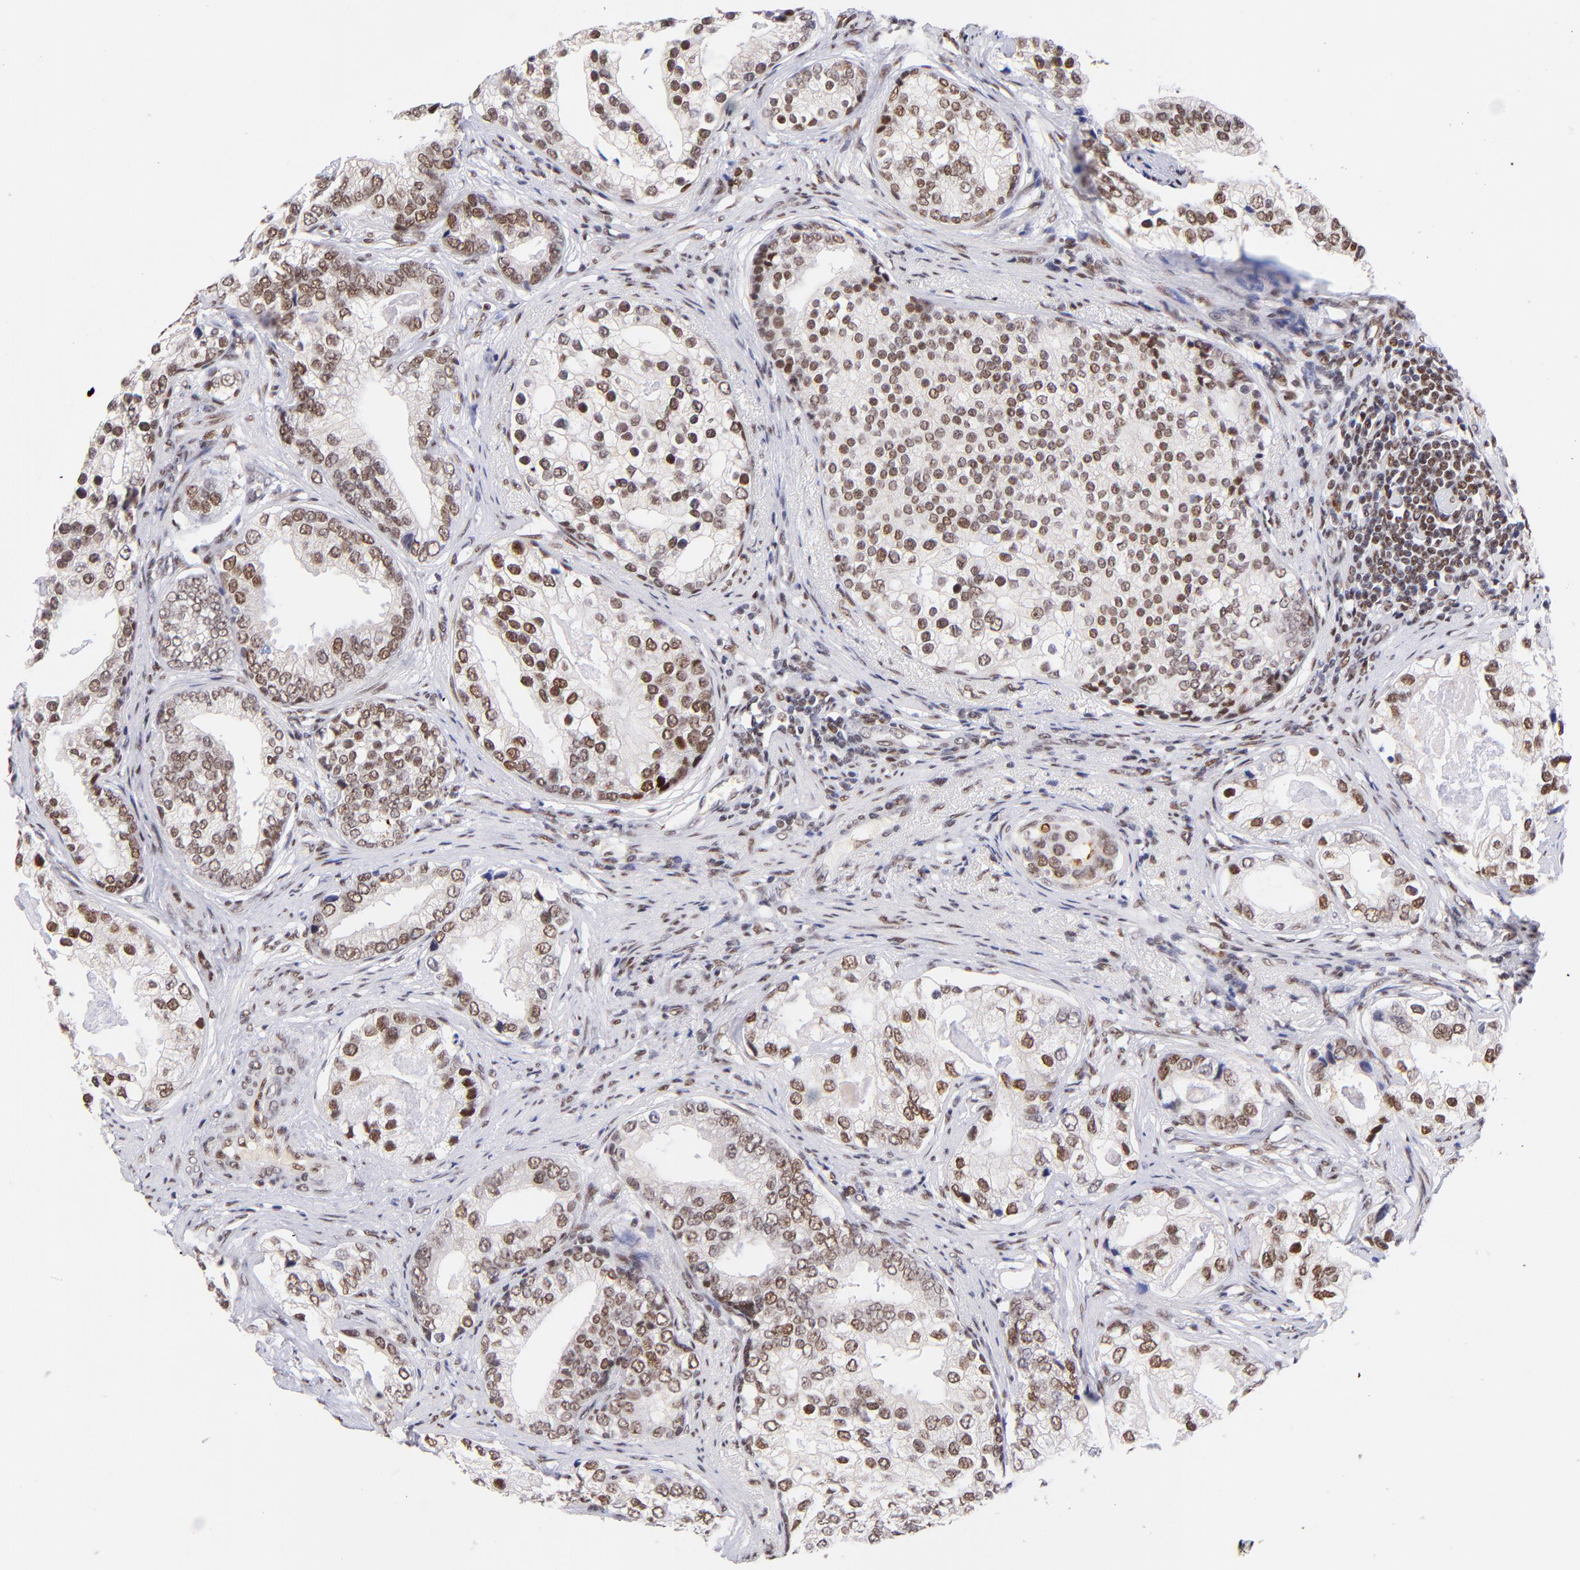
{"staining": {"intensity": "moderate", "quantity": ">75%", "location": "nuclear"}, "tissue": "prostate cancer", "cell_type": "Tumor cells", "image_type": "cancer", "snomed": [{"axis": "morphology", "description": "Adenocarcinoma, Low grade"}, {"axis": "topography", "description": "Prostate"}], "caption": "Immunohistochemistry of prostate low-grade adenocarcinoma demonstrates medium levels of moderate nuclear staining in about >75% of tumor cells.", "gene": "MIDEAS", "patient": {"sex": "male", "age": 71}}